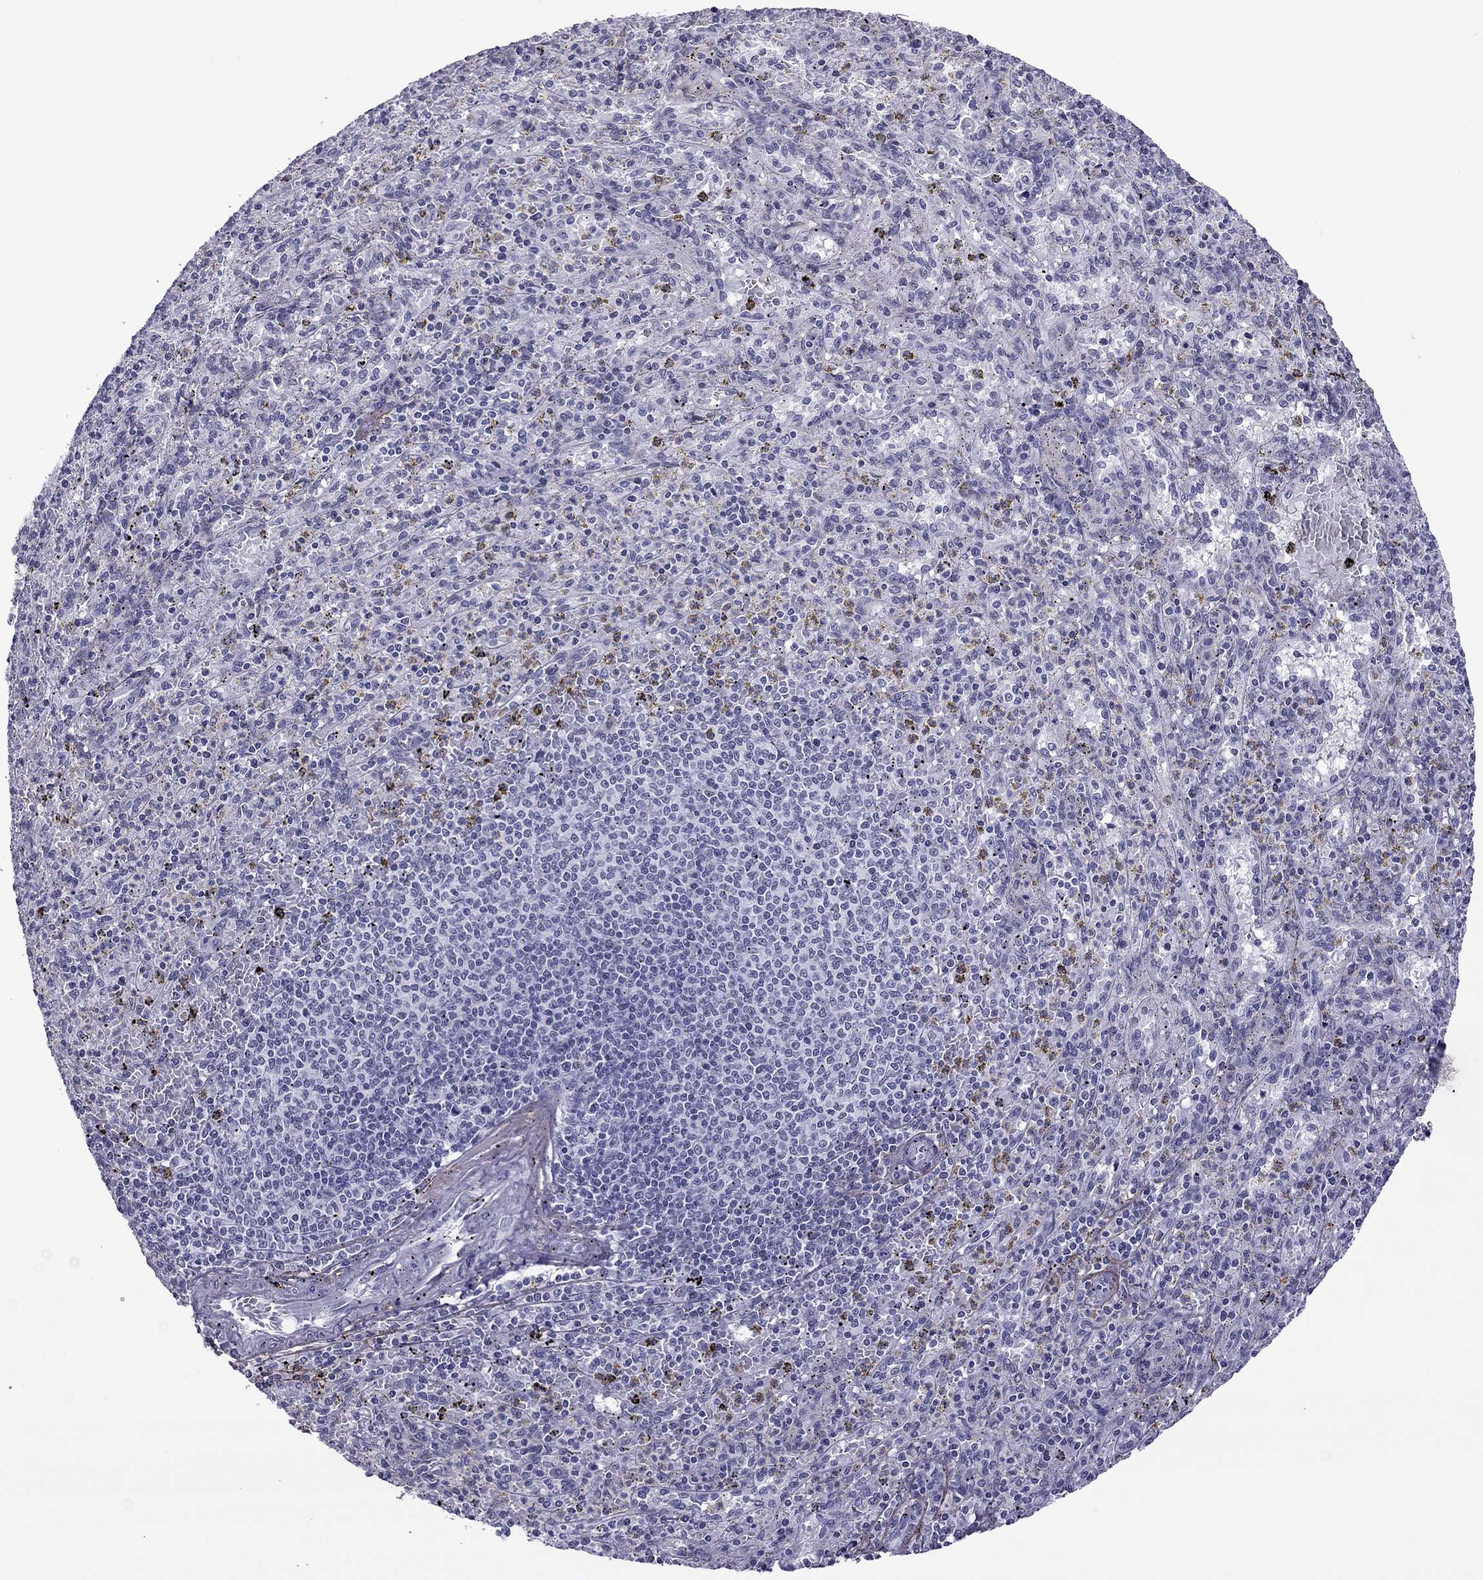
{"staining": {"intensity": "negative", "quantity": "none", "location": "none"}, "tissue": "spleen", "cell_type": "Cells in red pulp", "image_type": "normal", "snomed": [{"axis": "morphology", "description": "Normal tissue, NOS"}, {"axis": "topography", "description": "Spleen"}], "caption": "The image displays no staining of cells in red pulp in unremarkable spleen.", "gene": "ZNF646", "patient": {"sex": "male", "age": 60}}